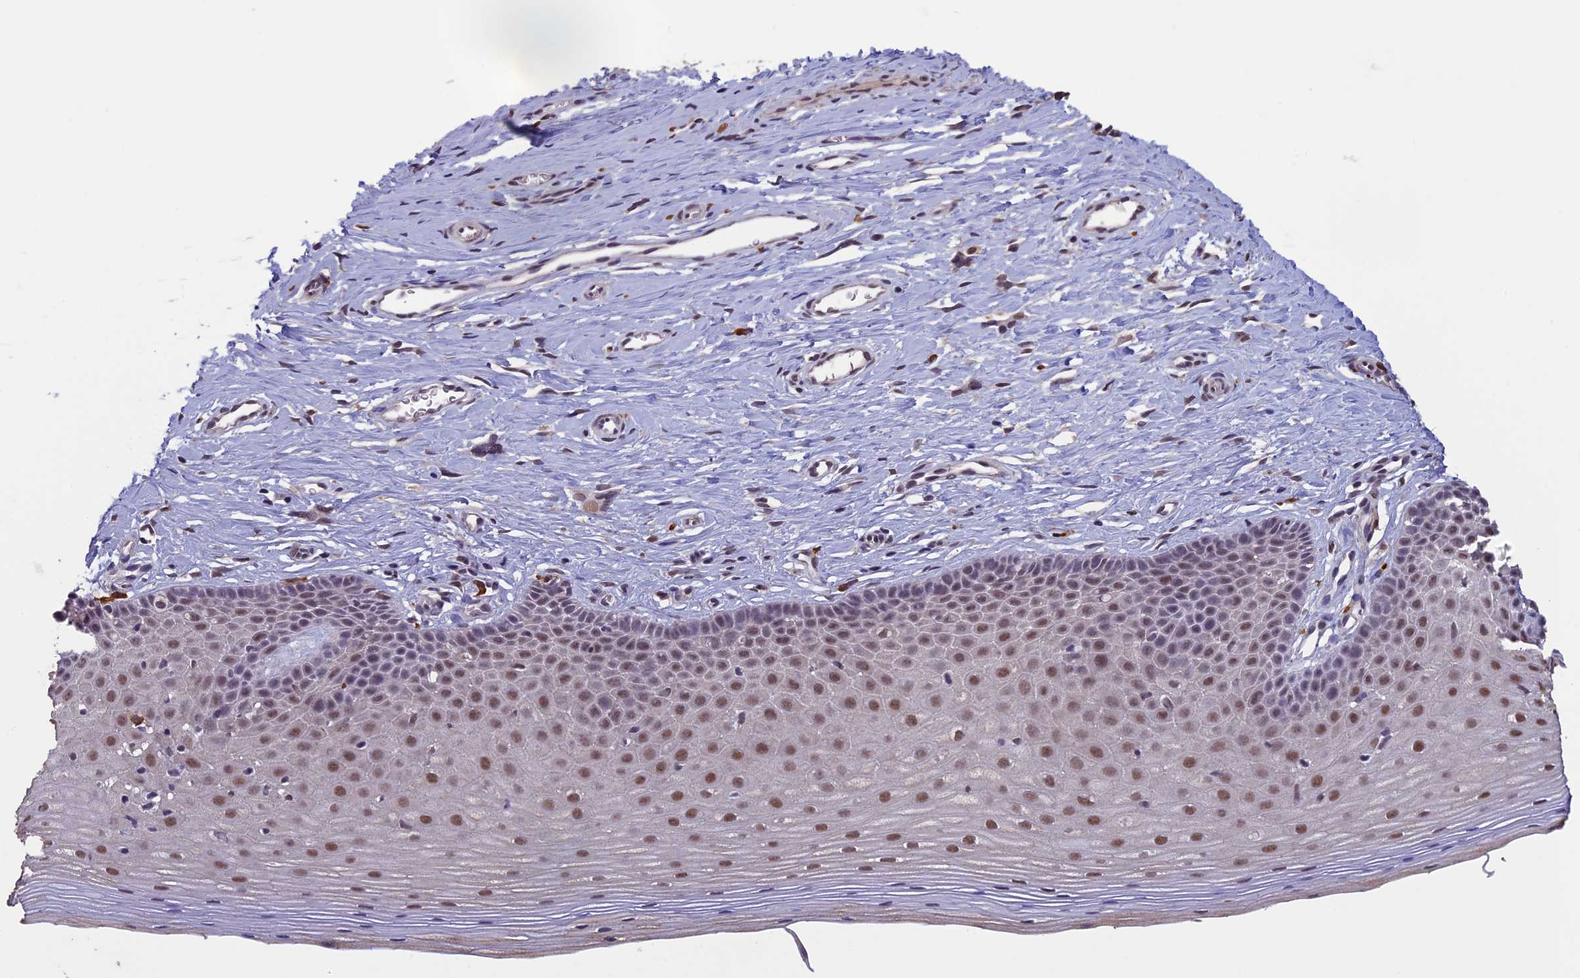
{"staining": {"intensity": "weak", "quantity": "25%-75%", "location": "cytoplasmic/membranous,nuclear"}, "tissue": "cervix", "cell_type": "Glandular cells", "image_type": "normal", "snomed": [{"axis": "morphology", "description": "Normal tissue, NOS"}, {"axis": "topography", "description": "Cervix"}], "caption": "The micrograph reveals staining of benign cervix, revealing weak cytoplasmic/membranous,nuclear protein expression (brown color) within glandular cells.", "gene": "RNF40", "patient": {"sex": "female", "age": 36}}